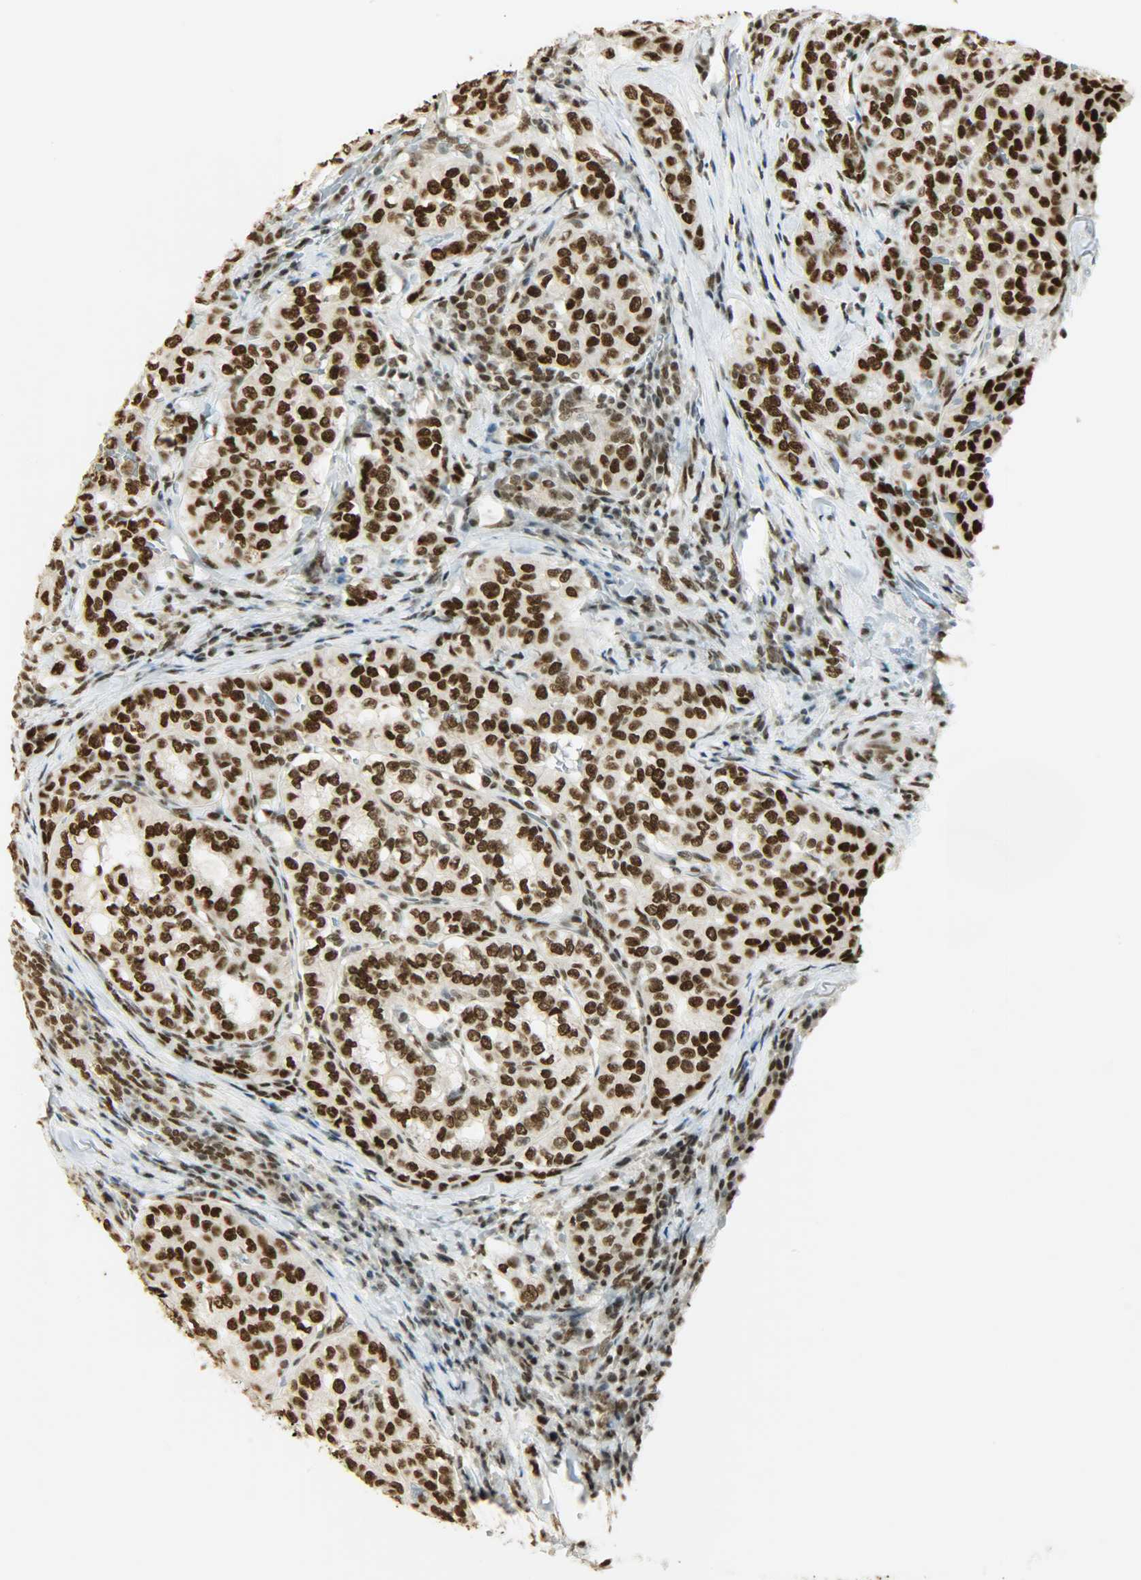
{"staining": {"intensity": "strong", "quantity": ">75%", "location": "nuclear"}, "tissue": "thyroid cancer", "cell_type": "Tumor cells", "image_type": "cancer", "snomed": [{"axis": "morphology", "description": "Papillary adenocarcinoma, NOS"}, {"axis": "topography", "description": "Thyroid gland"}], "caption": "This is an image of immunohistochemistry staining of thyroid cancer, which shows strong positivity in the nuclear of tumor cells.", "gene": "MYEF2", "patient": {"sex": "female", "age": 30}}